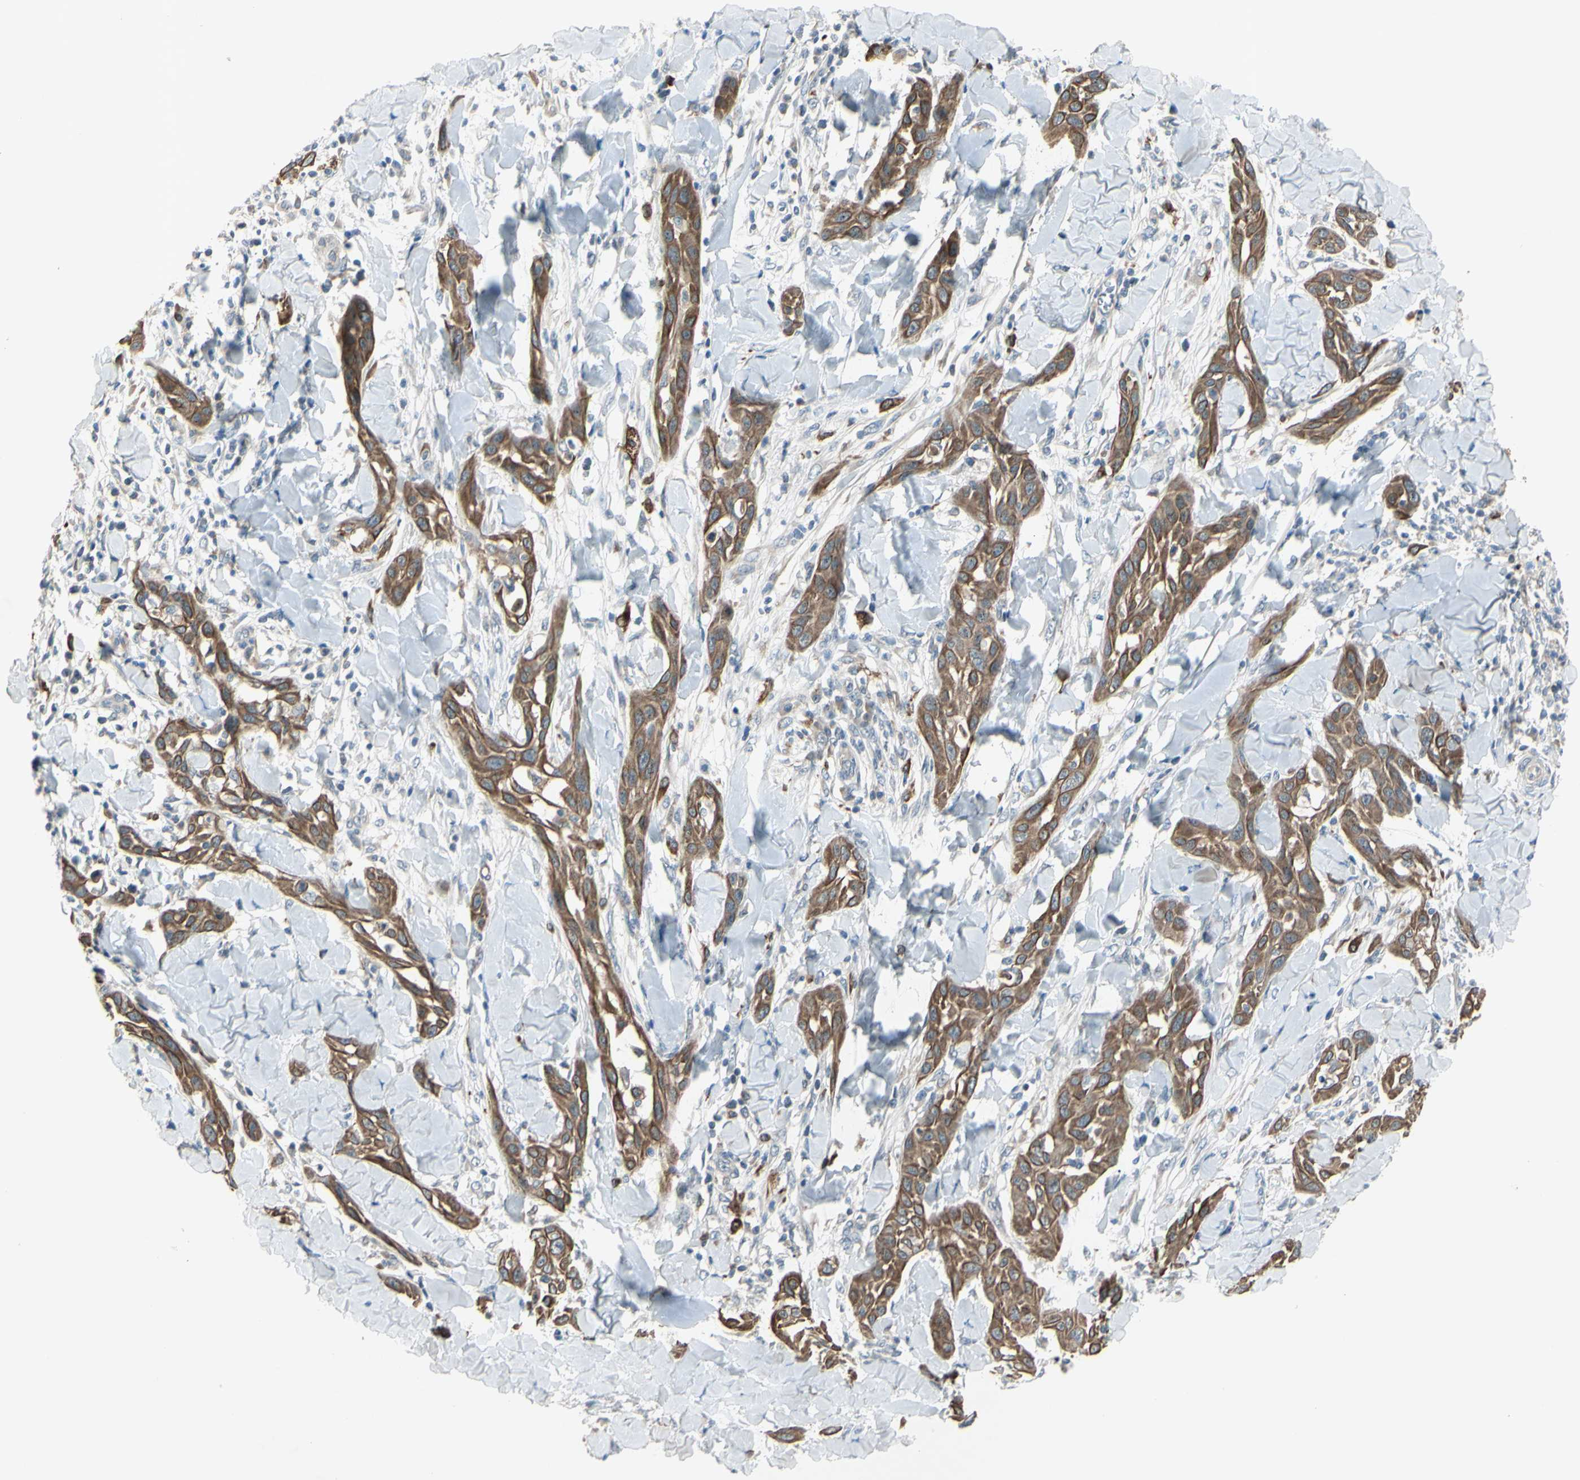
{"staining": {"intensity": "moderate", "quantity": ">75%", "location": "cytoplasmic/membranous"}, "tissue": "skin cancer", "cell_type": "Tumor cells", "image_type": "cancer", "snomed": [{"axis": "morphology", "description": "Squamous cell carcinoma, NOS"}, {"axis": "topography", "description": "Skin"}], "caption": "IHC of human squamous cell carcinoma (skin) reveals medium levels of moderate cytoplasmic/membranous staining in approximately >75% of tumor cells.", "gene": "FGFR2", "patient": {"sex": "male", "age": 24}}